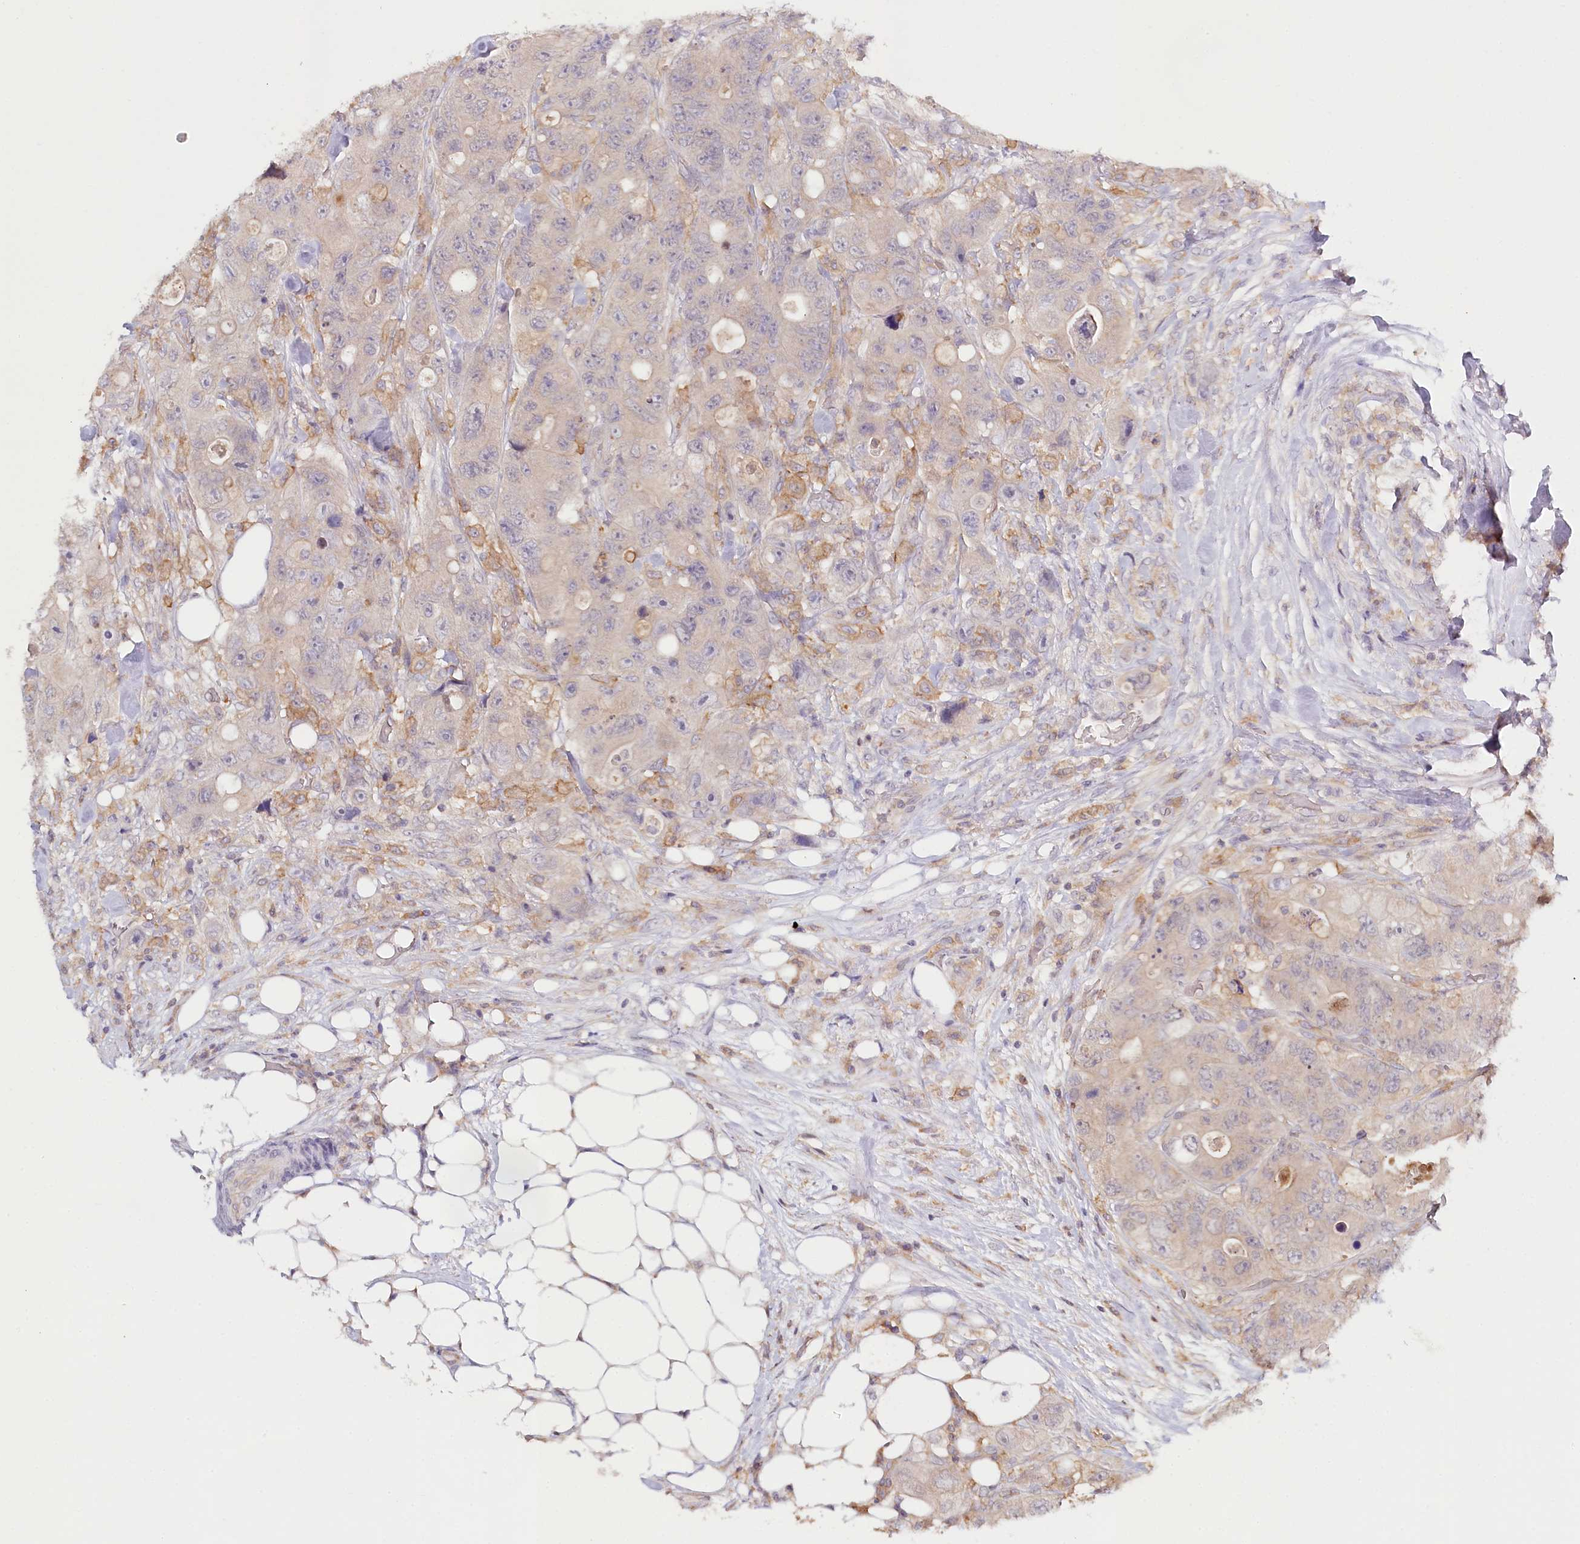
{"staining": {"intensity": "negative", "quantity": "none", "location": "none"}, "tissue": "colorectal cancer", "cell_type": "Tumor cells", "image_type": "cancer", "snomed": [{"axis": "morphology", "description": "Adenocarcinoma, NOS"}, {"axis": "topography", "description": "Colon"}], "caption": "Immunohistochemical staining of adenocarcinoma (colorectal) reveals no significant positivity in tumor cells. (Stains: DAB immunohistochemistry (IHC) with hematoxylin counter stain, Microscopy: brightfield microscopy at high magnification).", "gene": "DAPK1", "patient": {"sex": "female", "age": 46}}